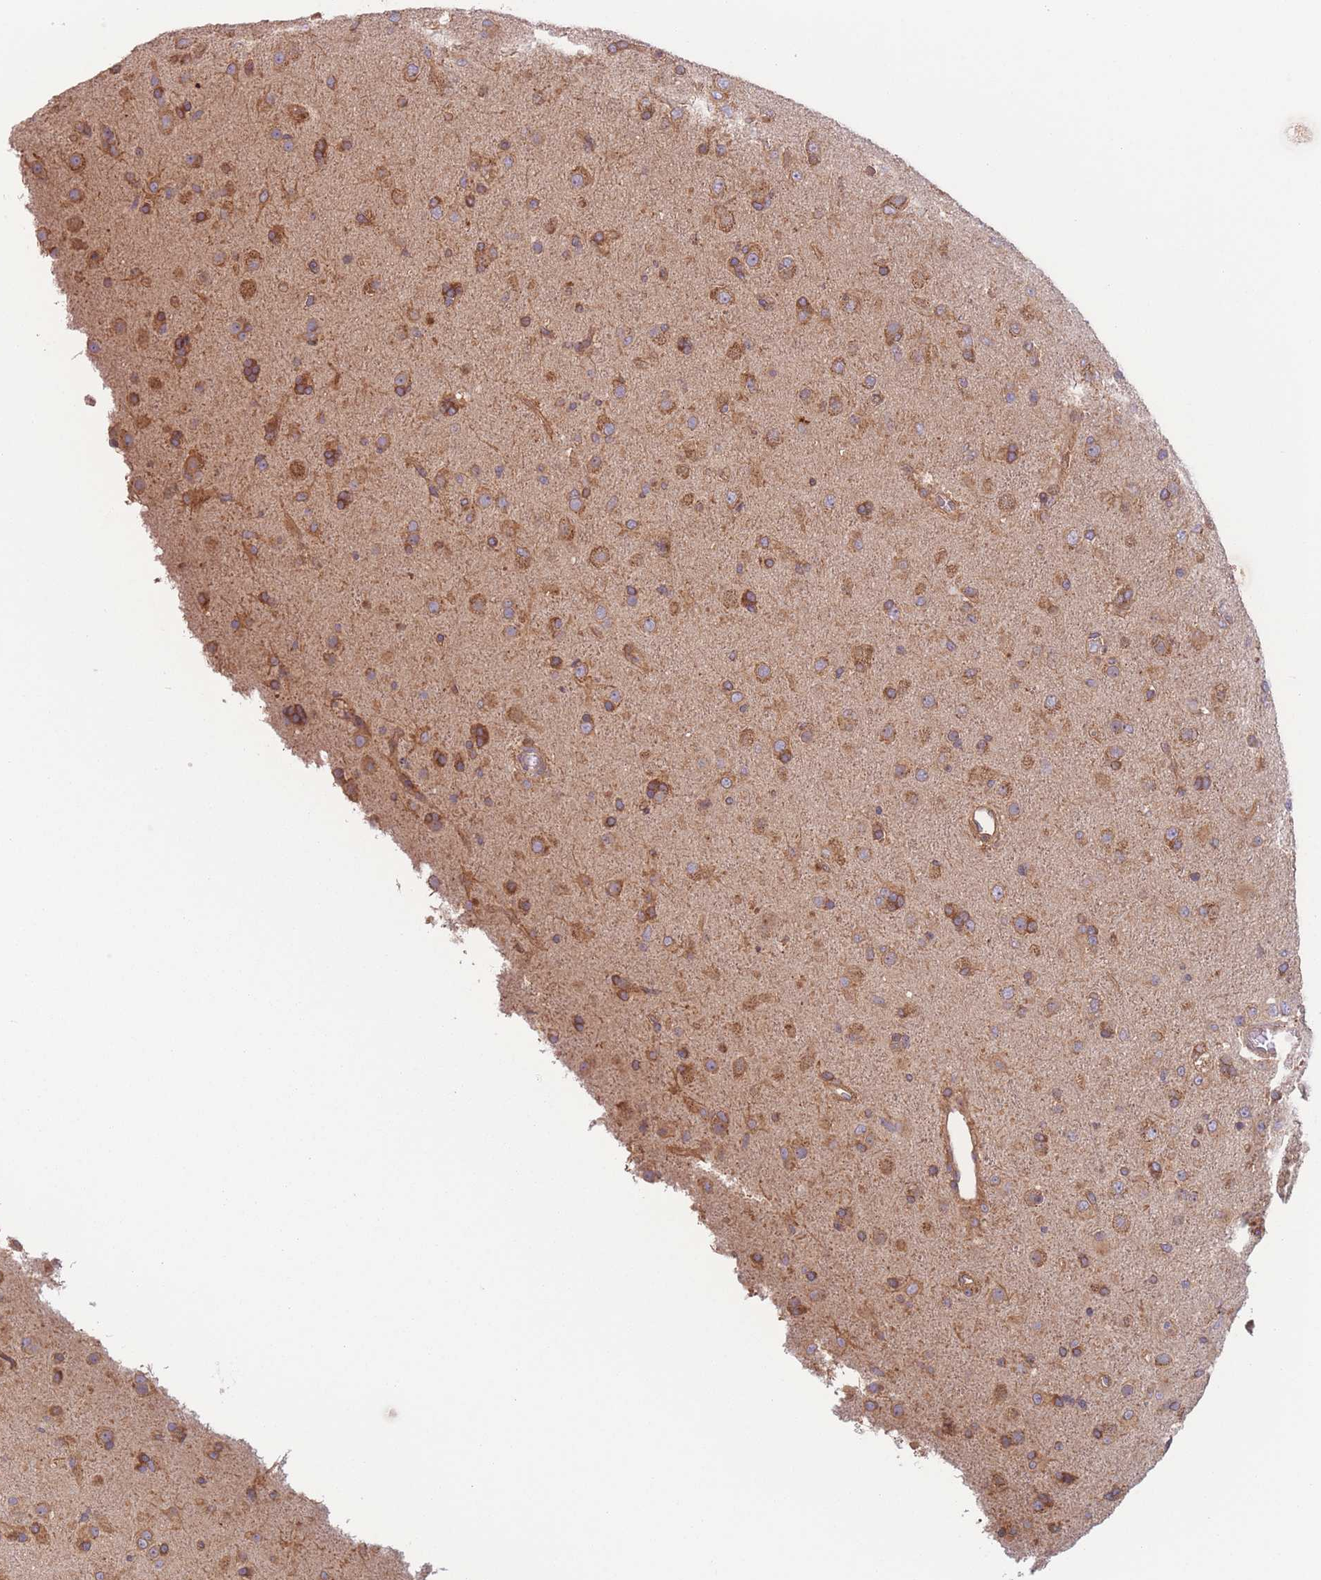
{"staining": {"intensity": "moderate", "quantity": ">75%", "location": "cytoplasmic/membranous"}, "tissue": "glioma", "cell_type": "Tumor cells", "image_type": "cancer", "snomed": [{"axis": "morphology", "description": "Glioma, malignant, Low grade"}, {"axis": "topography", "description": "Brain"}], "caption": "Immunohistochemical staining of human glioma displays moderate cytoplasmic/membranous protein staining in approximately >75% of tumor cells. (DAB (3,3'-diaminobenzidine) IHC with brightfield microscopy, high magnification).", "gene": "WASHC2A", "patient": {"sex": "male", "age": 65}}